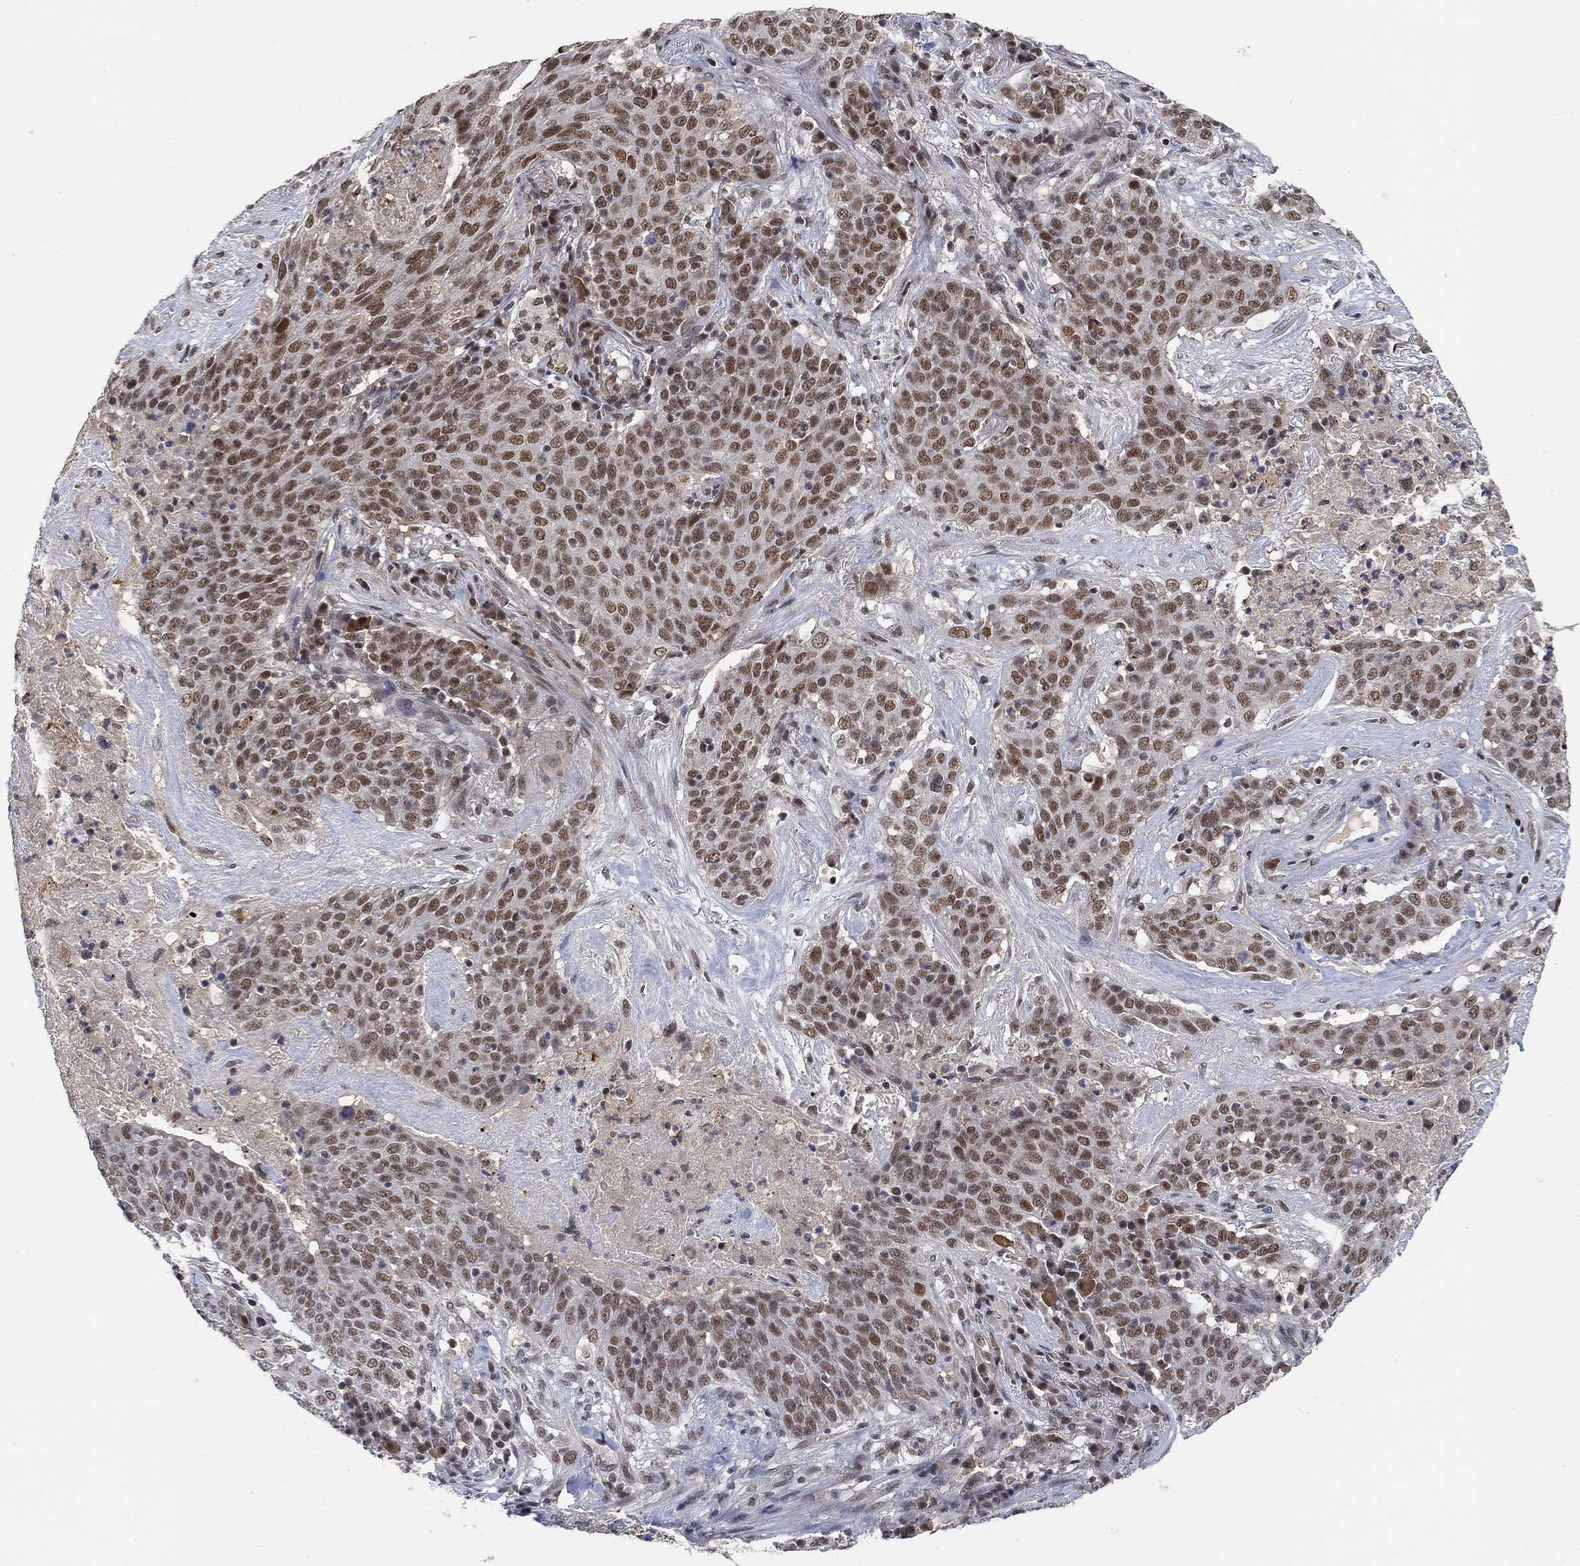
{"staining": {"intensity": "strong", "quantity": ">75%", "location": "nuclear"}, "tissue": "lung cancer", "cell_type": "Tumor cells", "image_type": "cancer", "snomed": [{"axis": "morphology", "description": "Squamous cell carcinoma, NOS"}, {"axis": "topography", "description": "Lung"}], "caption": "Approximately >75% of tumor cells in human lung squamous cell carcinoma show strong nuclear protein expression as visualized by brown immunohistochemical staining.", "gene": "THAP8", "patient": {"sex": "male", "age": 82}}